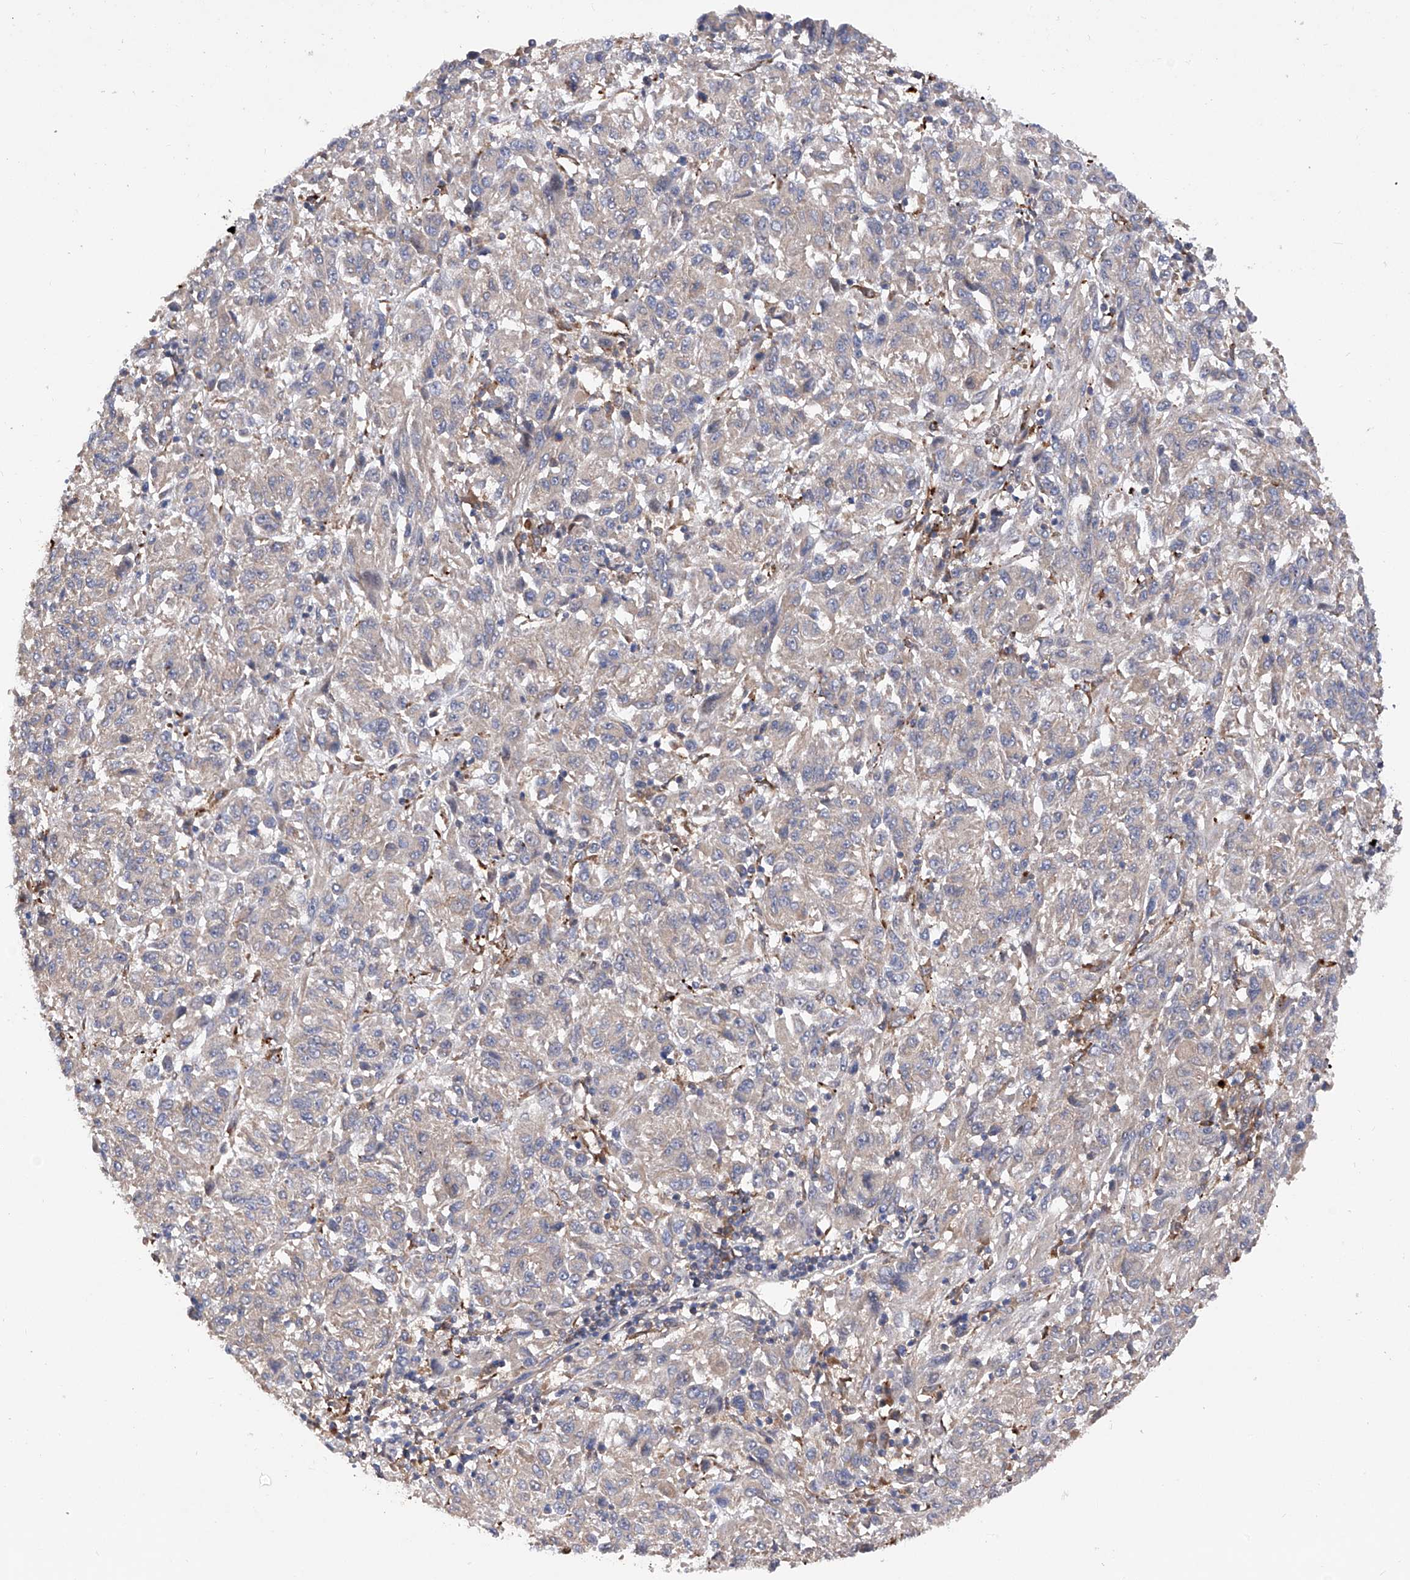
{"staining": {"intensity": "weak", "quantity": ">75%", "location": "cytoplasmic/membranous"}, "tissue": "melanoma", "cell_type": "Tumor cells", "image_type": "cancer", "snomed": [{"axis": "morphology", "description": "Malignant melanoma, Metastatic site"}, {"axis": "topography", "description": "Lung"}], "caption": "Brown immunohistochemical staining in melanoma shows weak cytoplasmic/membranous expression in approximately >75% of tumor cells.", "gene": "INPP5B", "patient": {"sex": "male", "age": 64}}